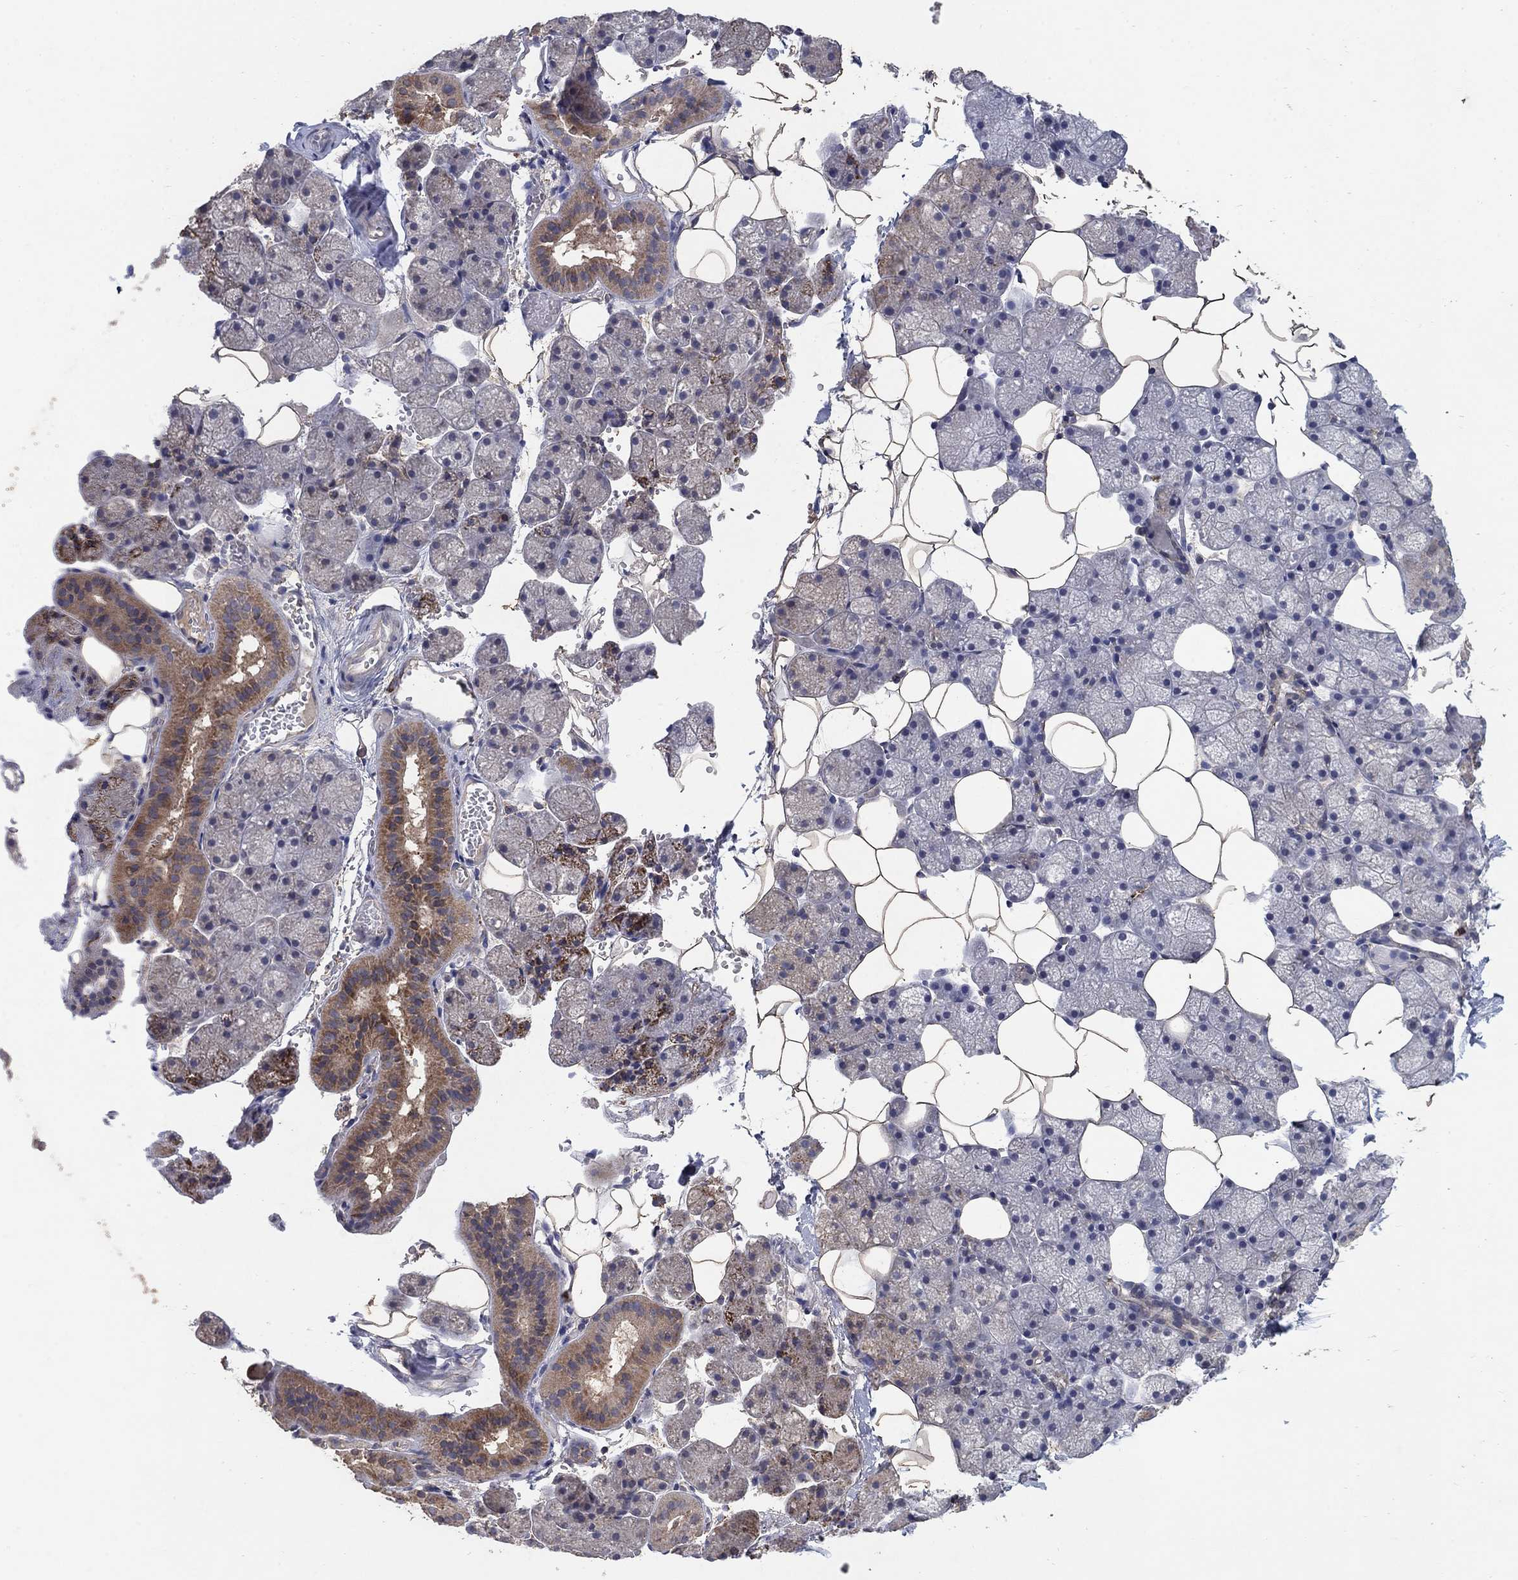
{"staining": {"intensity": "strong", "quantity": "<25%", "location": "cytoplasmic/membranous"}, "tissue": "salivary gland", "cell_type": "Glandular cells", "image_type": "normal", "snomed": [{"axis": "morphology", "description": "Normal tissue, NOS"}, {"axis": "topography", "description": "Salivary gland"}], "caption": "DAB immunohistochemical staining of unremarkable salivary gland reveals strong cytoplasmic/membranous protein staining in about <25% of glandular cells. The staining was performed using DAB, with brown indicating positive protein expression. Nuclei are stained blue with hematoxylin.", "gene": "GPSM1", "patient": {"sex": "male", "age": 38}}